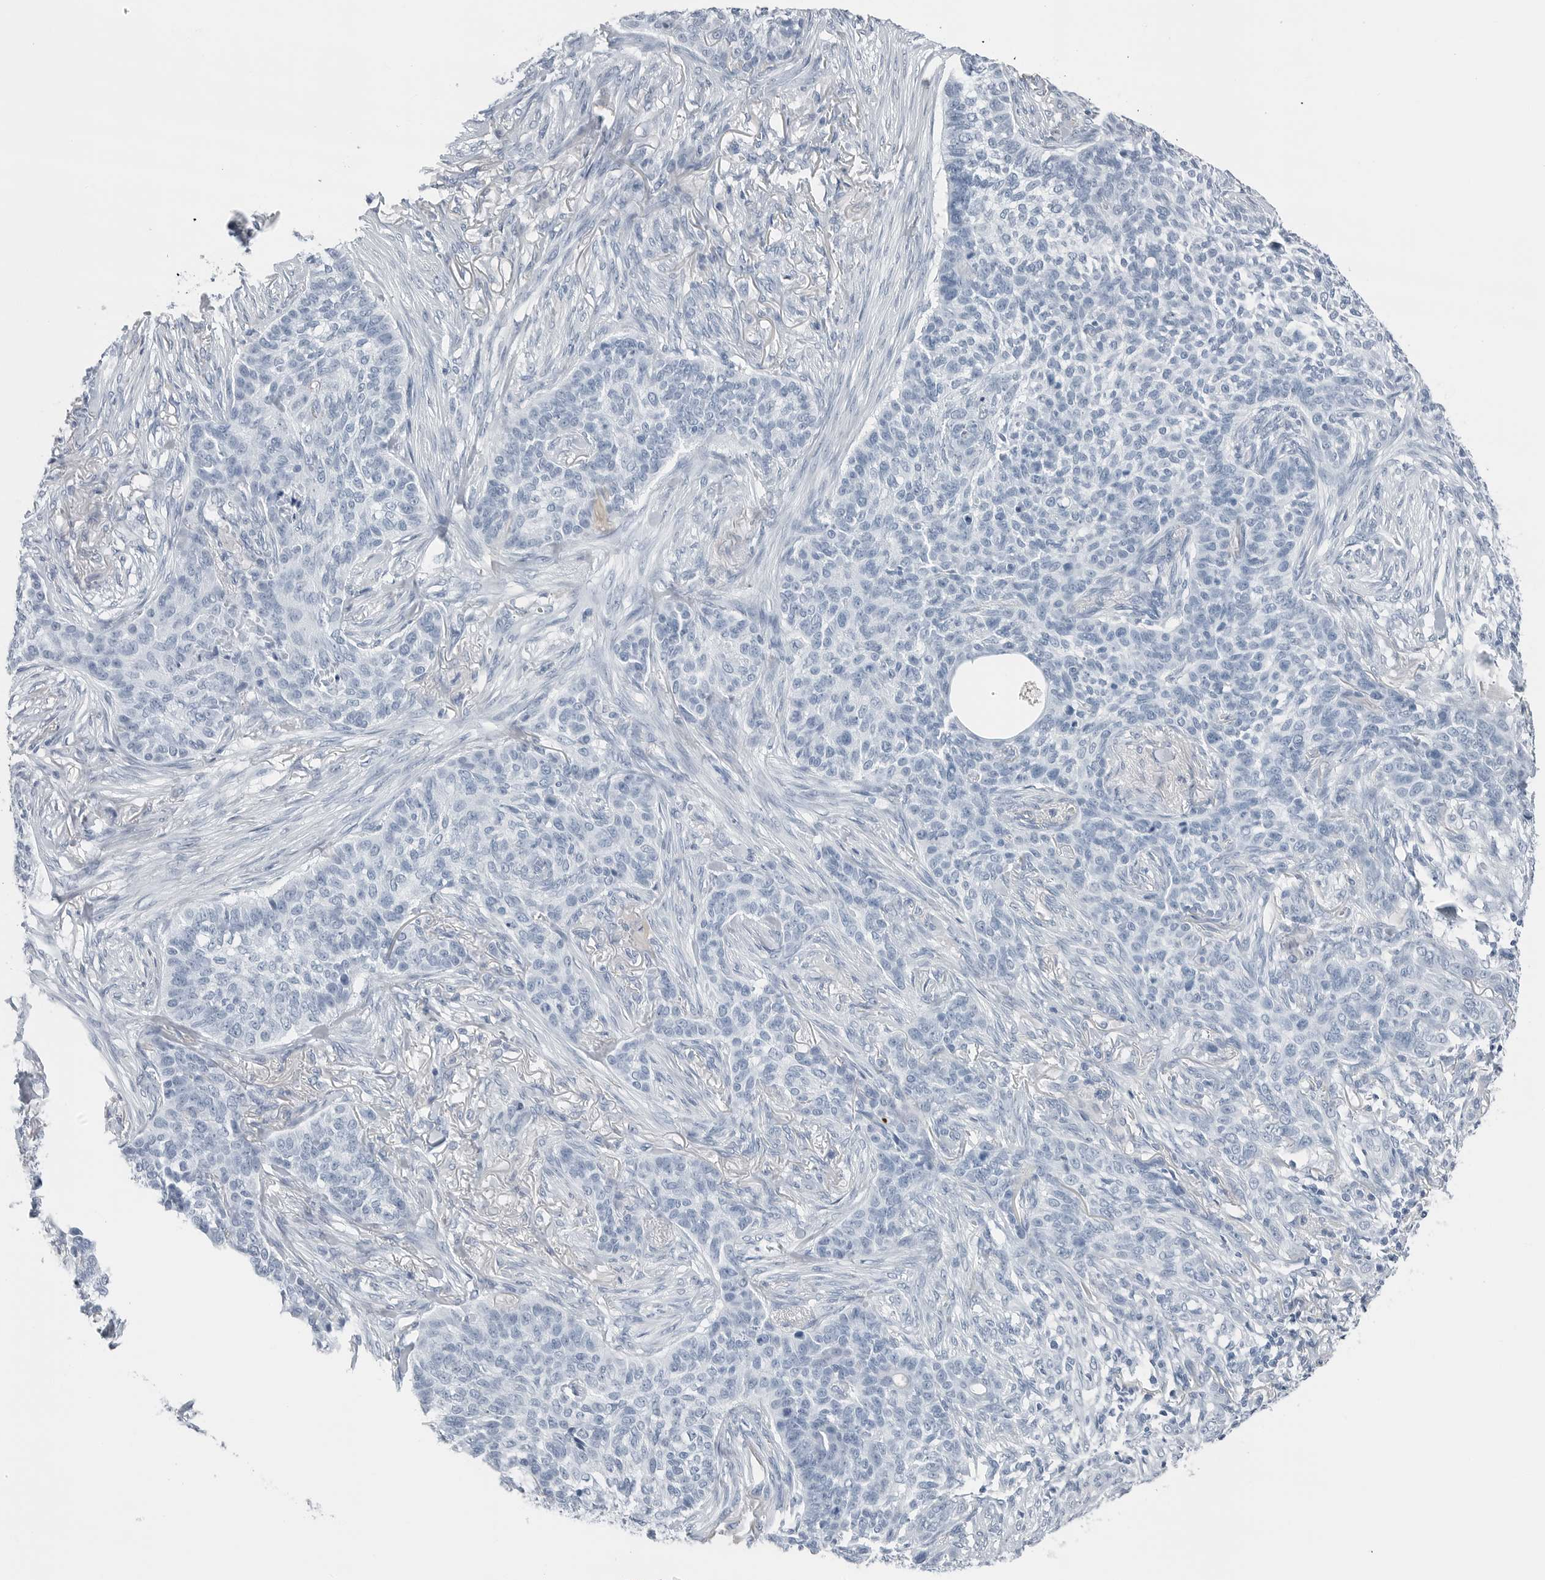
{"staining": {"intensity": "negative", "quantity": "none", "location": "none"}, "tissue": "skin cancer", "cell_type": "Tumor cells", "image_type": "cancer", "snomed": [{"axis": "morphology", "description": "Basal cell carcinoma"}, {"axis": "topography", "description": "Skin"}], "caption": "IHC of skin cancer (basal cell carcinoma) displays no staining in tumor cells.", "gene": "SLPI", "patient": {"sex": "male", "age": 85}}